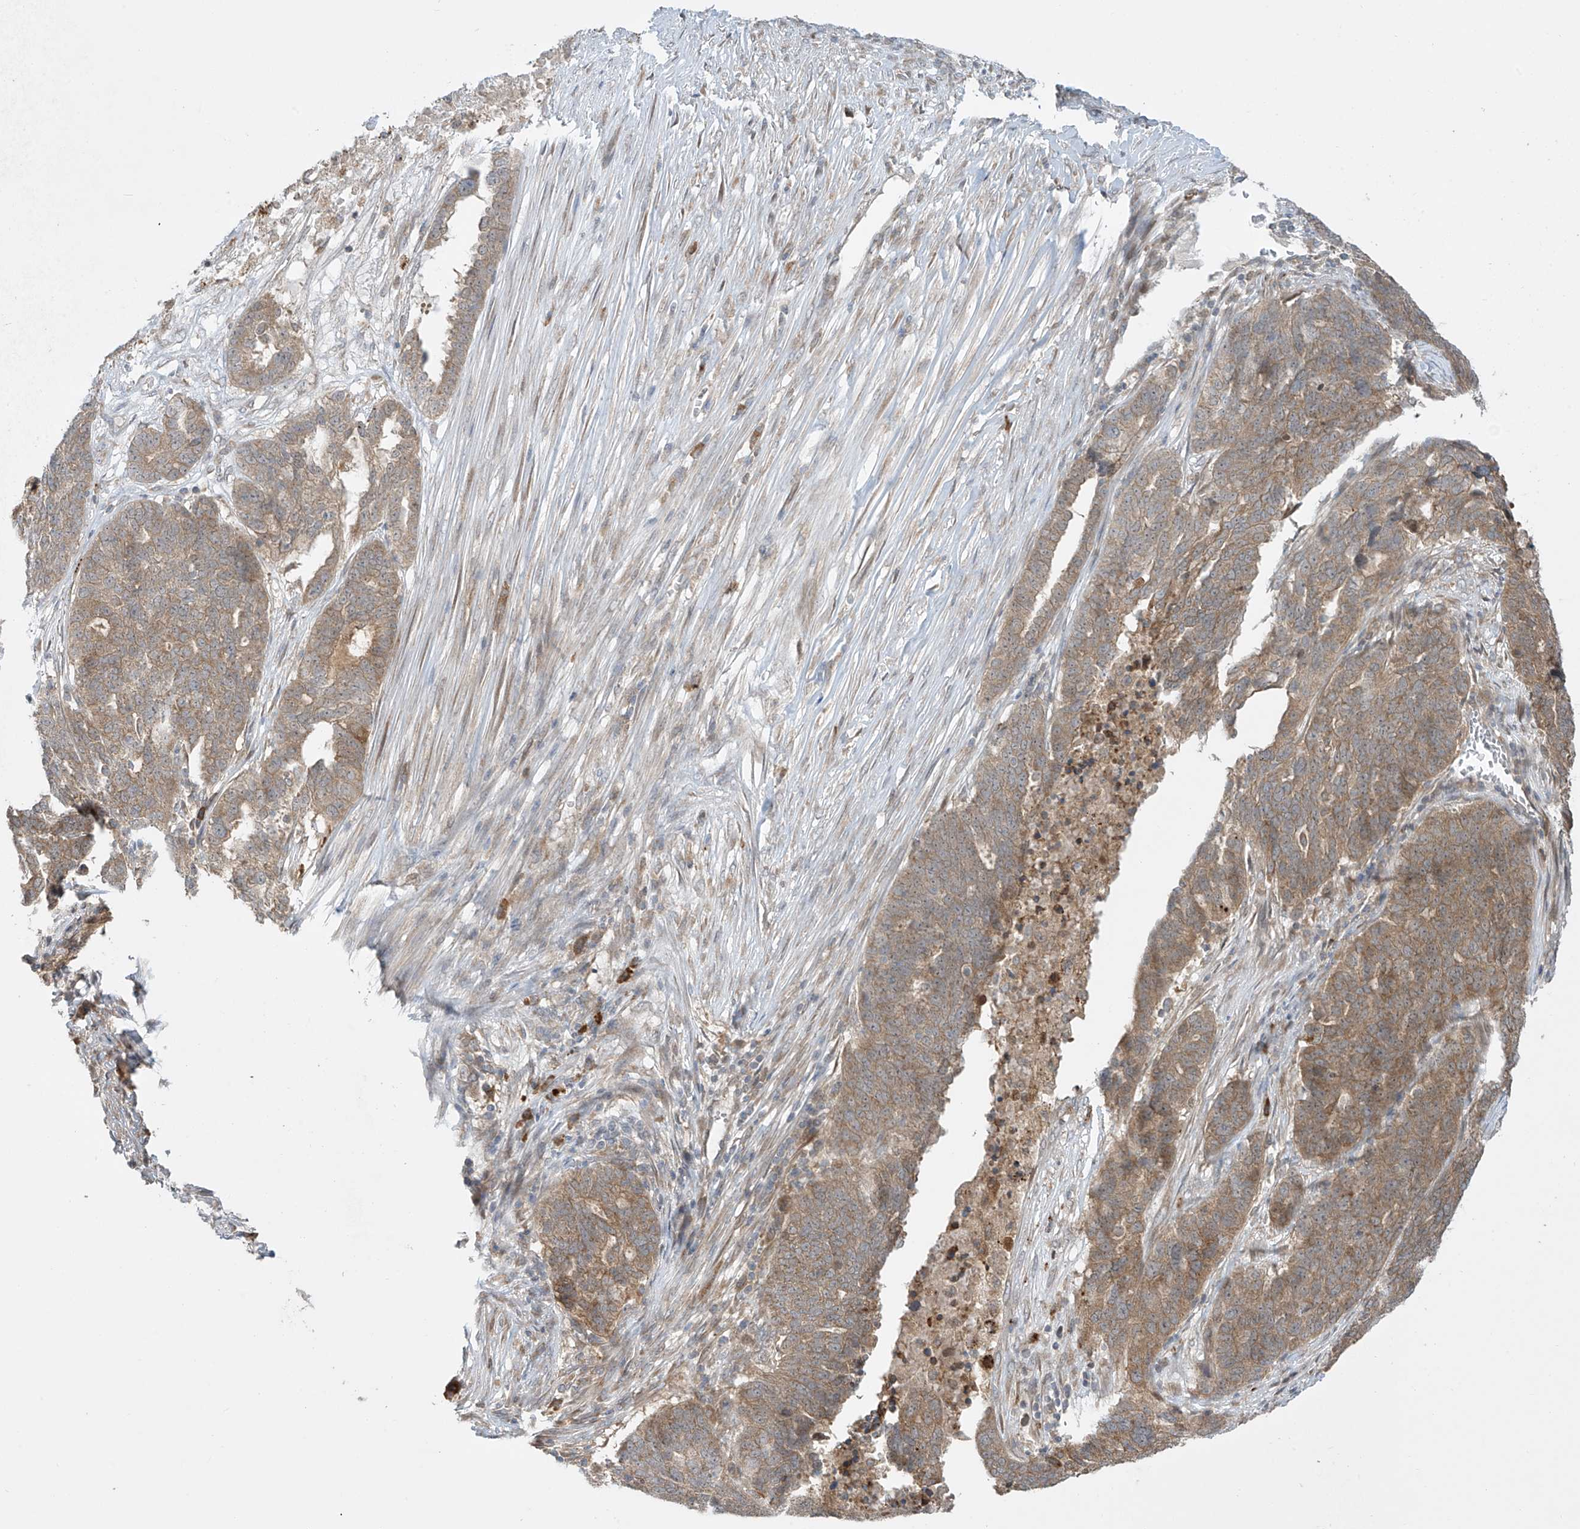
{"staining": {"intensity": "moderate", "quantity": ">75%", "location": "cytoplasmic/membranous"}, "tissue": "ovarian cancer", "cell_type": "Tumor cells", "image_type": "cancer", "snomed": [{"axis": "morphology", "description": "Cystadenocarcinoma, serous, NOS"}, {"axis": "topography", "description": "Ovary"}], "caption": "The image exhibits a brown stain indicating the presence of a protein in the cytoplasmic/membranous of tumor cells in ovarian cancer.", "gene": "PPAT", "patient": {"sex": "female", "age": 59}}